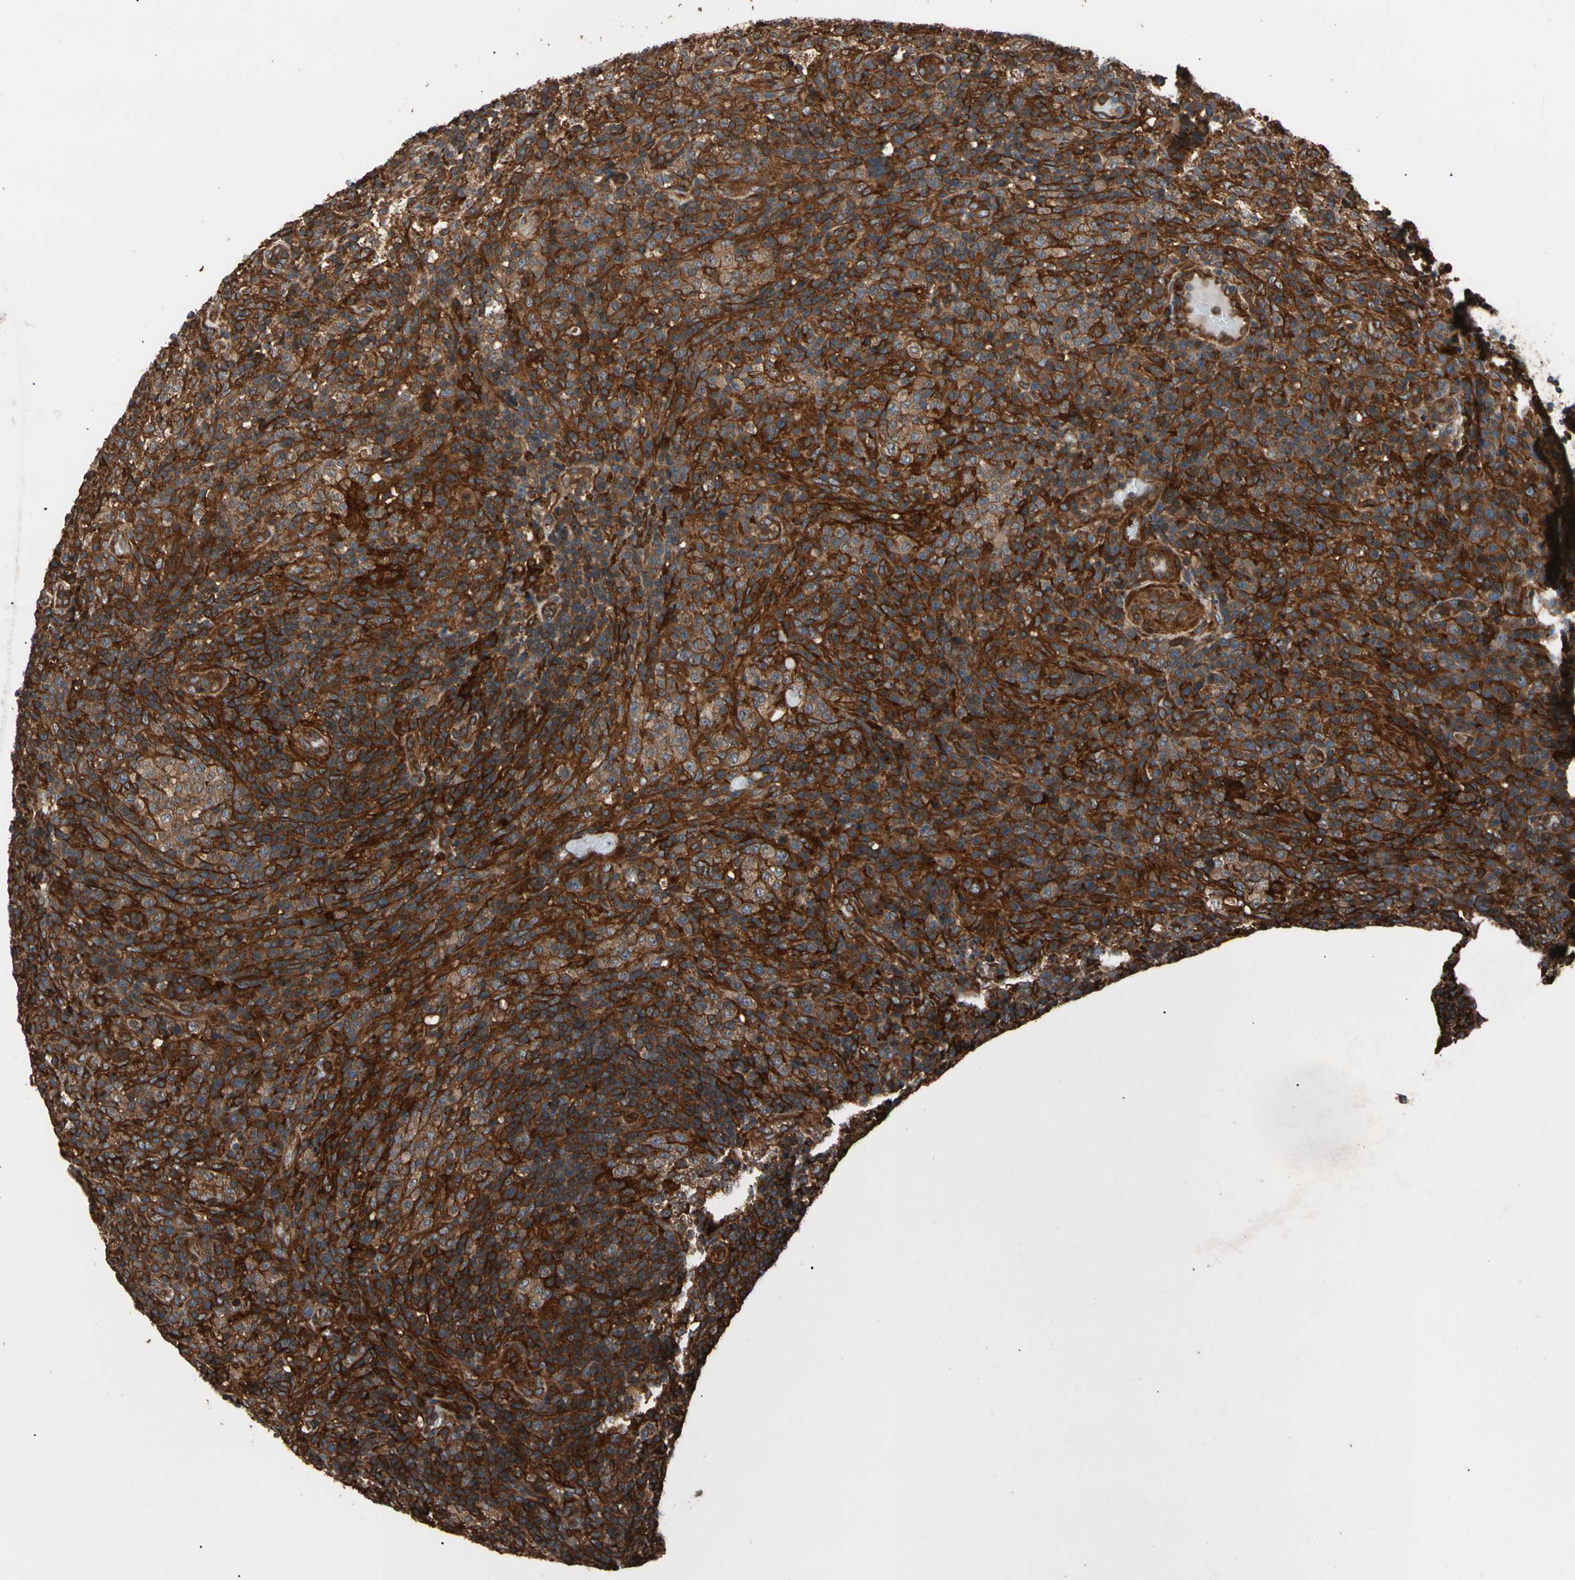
{"staining": {"intensity": "strong", "quantity": ">75%", "location": "cytoplasmic/membranous"}, "tissue": "lymphoma", "cell_type": "Tumor cells", "image_type": "cancer", "snomed": [{"axis": "morphology", "description": "Malignant lymphoma, non-Hodgkin's type, High grade"}, {"axis": "topography", "description": "Lymph node"}], "caption": "Immunohistochemical staining of lymphoma demonstrates high levels of strong cytoplasmic/membranous expression in approximately >75% of tumor cells.", "gene": "AGBL2", "patient": {"sex": "female", "age": 76}}